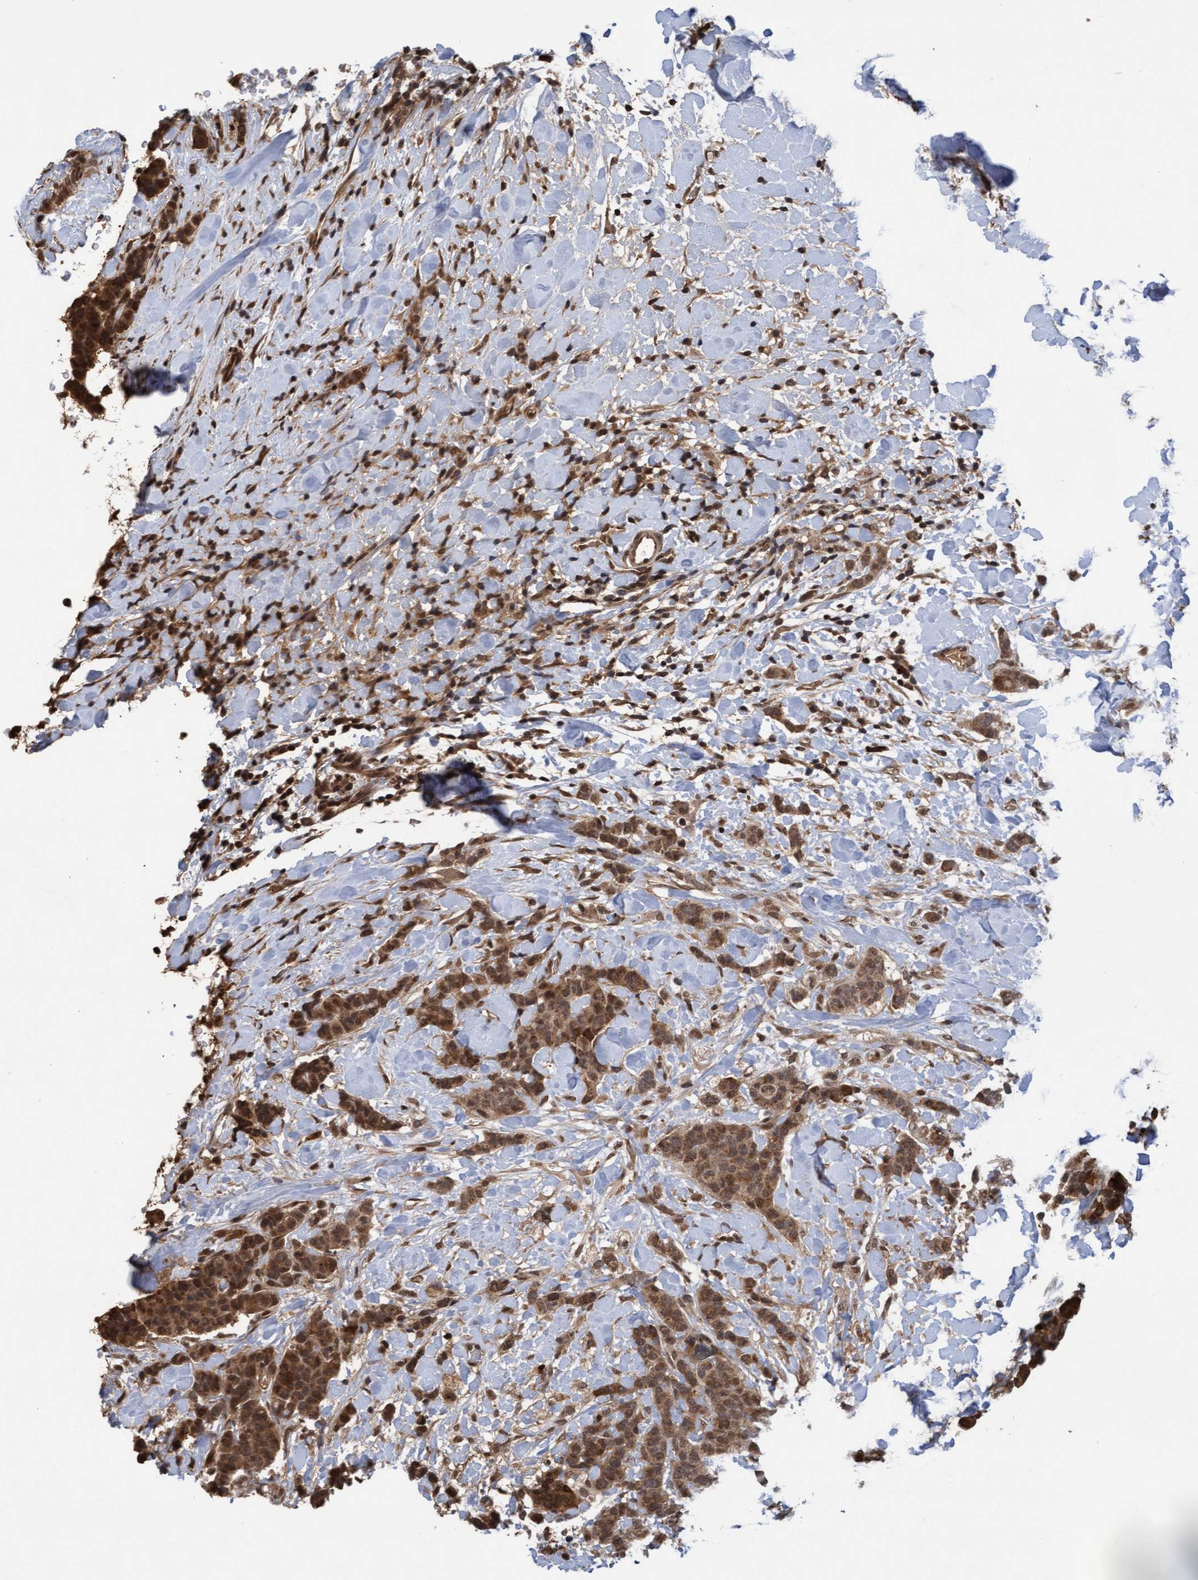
{"staining": {"intensity": "moderate", "quantity": ">75%", "location": "cytoplasmic/membranous,nuclear"}, "tissue": "breast cancer", "cell_type": "Tumor cells", "image_type": "cancer", "snomed": [{"axis": "morphology", "description": "Normal tissue, NOS"}, {"axis": "morphology", "description": "Duct carcinoma"}, {"axis": "topography", "description": "Breast"}], "caption": "There is medium levels of moderate cytoplasmic/membranous and nuclear positivity in tumor cells of breast invasive ductal carcinoma, as demonstrated by immunohistochemical staining (brown color).", "gene": "WASF1", "patient": {"sex": "female", "age": 40}}